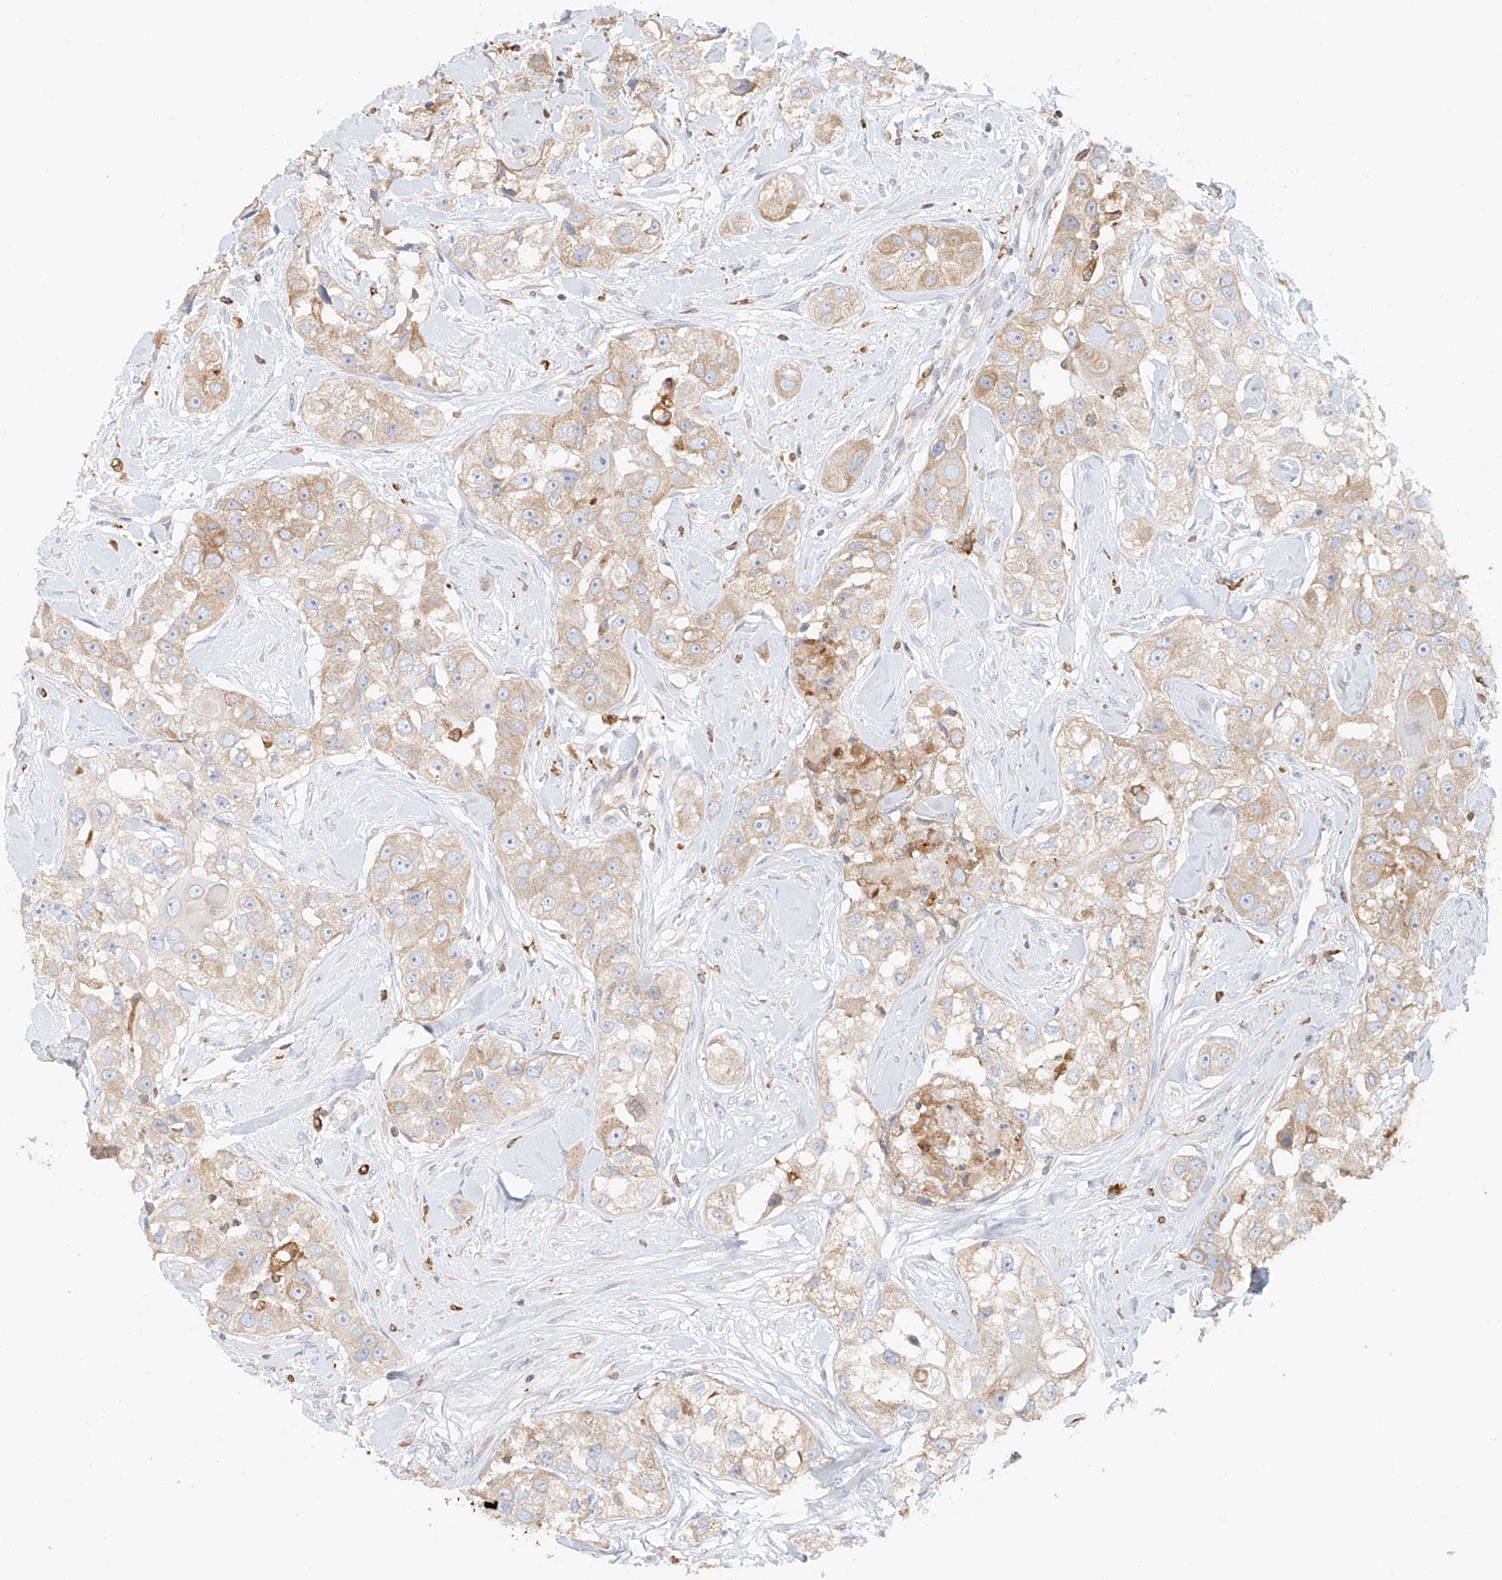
{"staining": {"intensity": "weak", "quantity": ">75%", "location": "cytoplasmic/membranous"}, "tissue": "head and neck cancer", "cell_type": "Tumor cells", "image_type": "cancer", "snomed": [{"axis": "morphology", "description": "Normal tissue, NOS"}, {"axis": "morphology", "description": "Squamous cell carcinoma, NOS"}, {"axis": "topography", "description": "Skeletal muscle"}, {"axis": "topography", "description": "Head-Neck"}], "caption": "DAB (3,3'-diaminobenzidine) immunohistochemical staining of human head and neck cancer (squamous cell carcinoma) demonstrates weak cytoplasmic/membranous protein positivity in approximately >75% of tumor cells. (Stains: DAB in brown, nuclei in blue, Microscopy: brightfield microscopy at high magnification).", "gene": "DHRS7", "patient": {"sex": "male", "age": 51}}